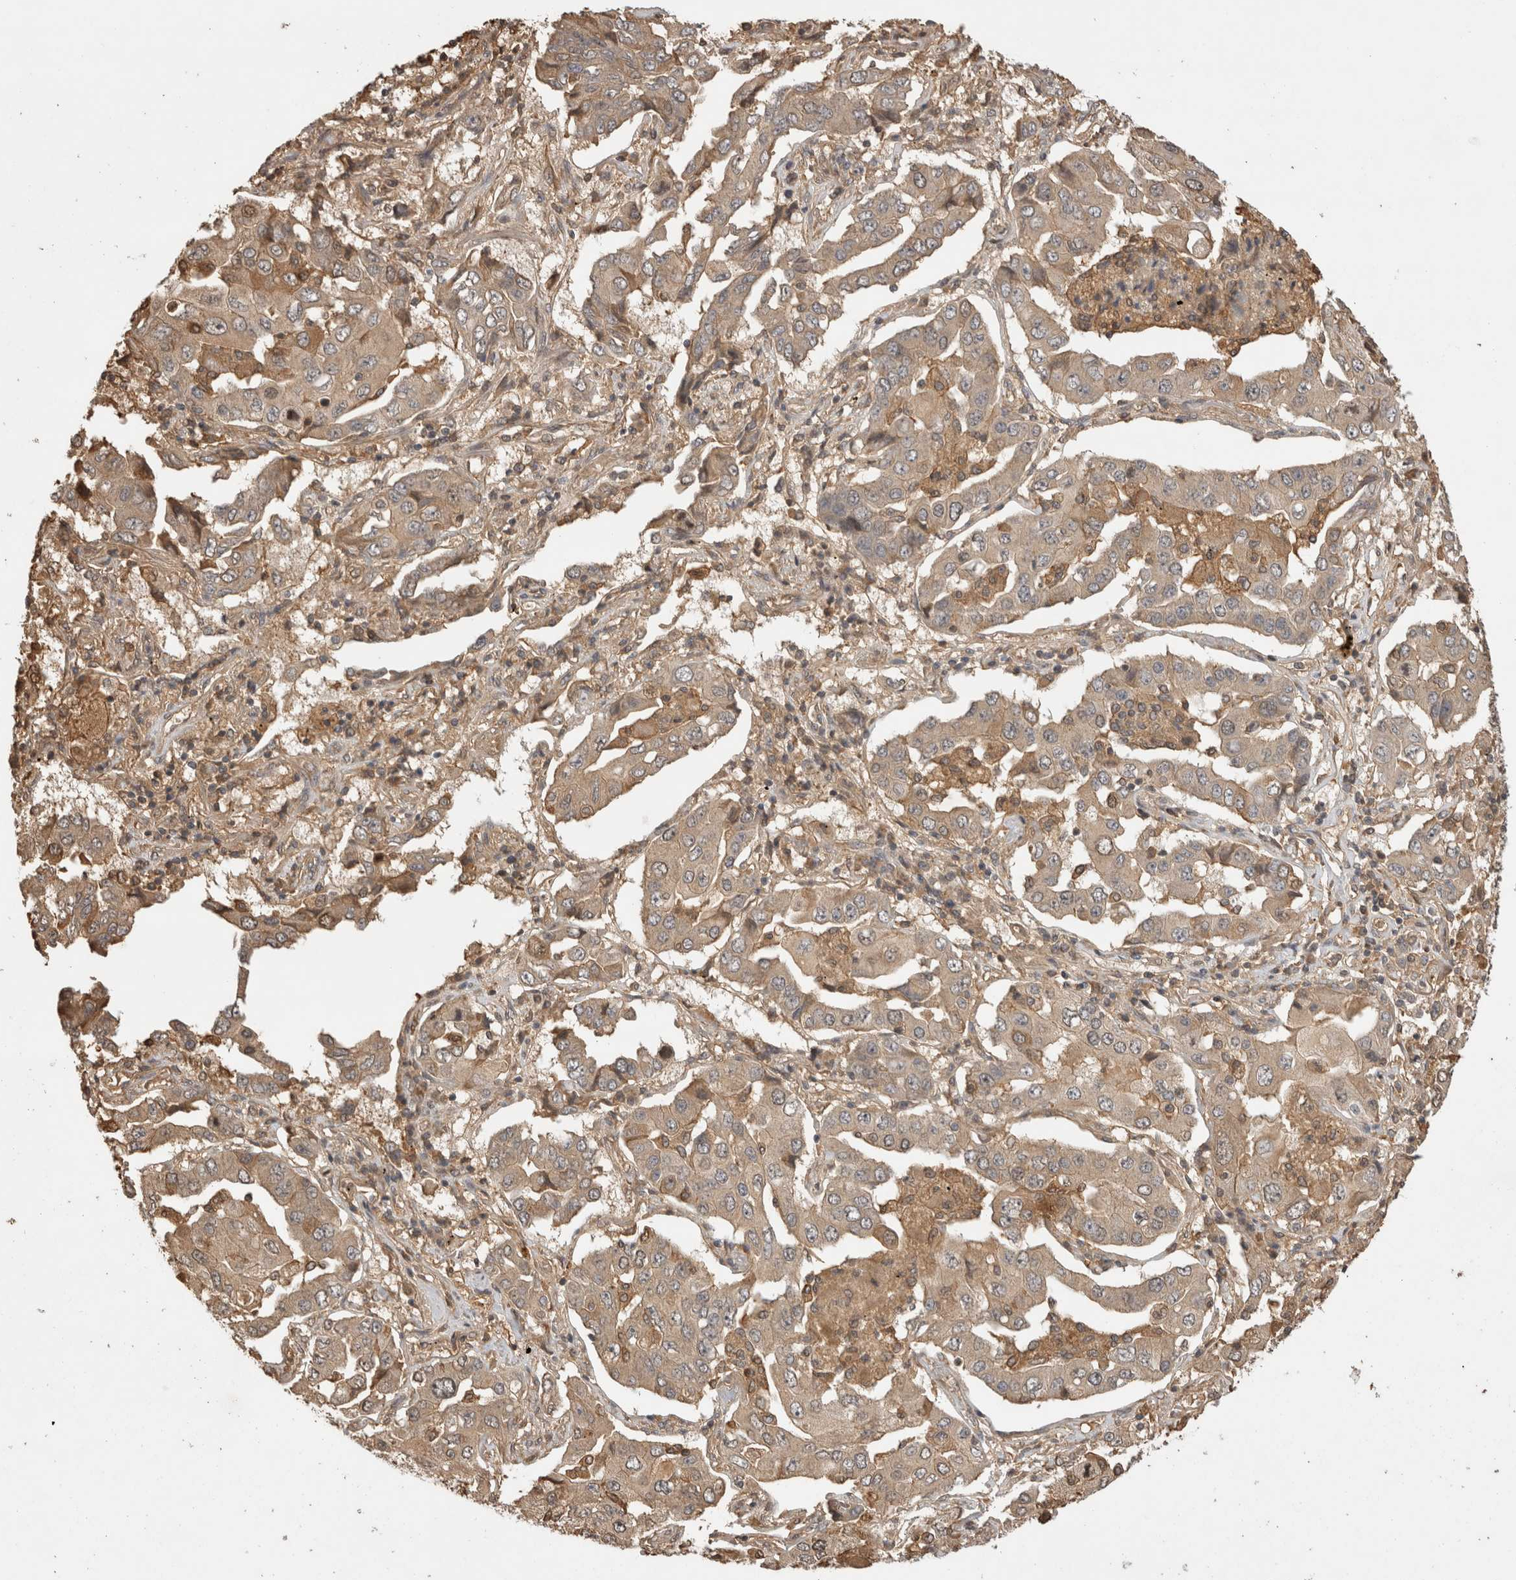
{"staining": {"intensity": "weak", "quantity": ">75%", "location": "cytoplasmic/membranous"}, "tissue": "lung cancer", "cell_type": "Tumor cells", "image_type": "cancer", "snomed": [{"axis": "morphology", "description": "Adenocarcinoma, NOS"}, {"axis": "topography", "description": "Lung"}], "caption": "The immunohistochemical stain shows weak cytoplasmic/membranous staining in tumor cells of lung cancer (adenocarcinoma) tissue. (DAB (3,3'-diaminobenzidine) IHC with brightfield microscopy, high magnification).", "gene": "PRMT3", "patient": {"sex": "female", "age": 65}}